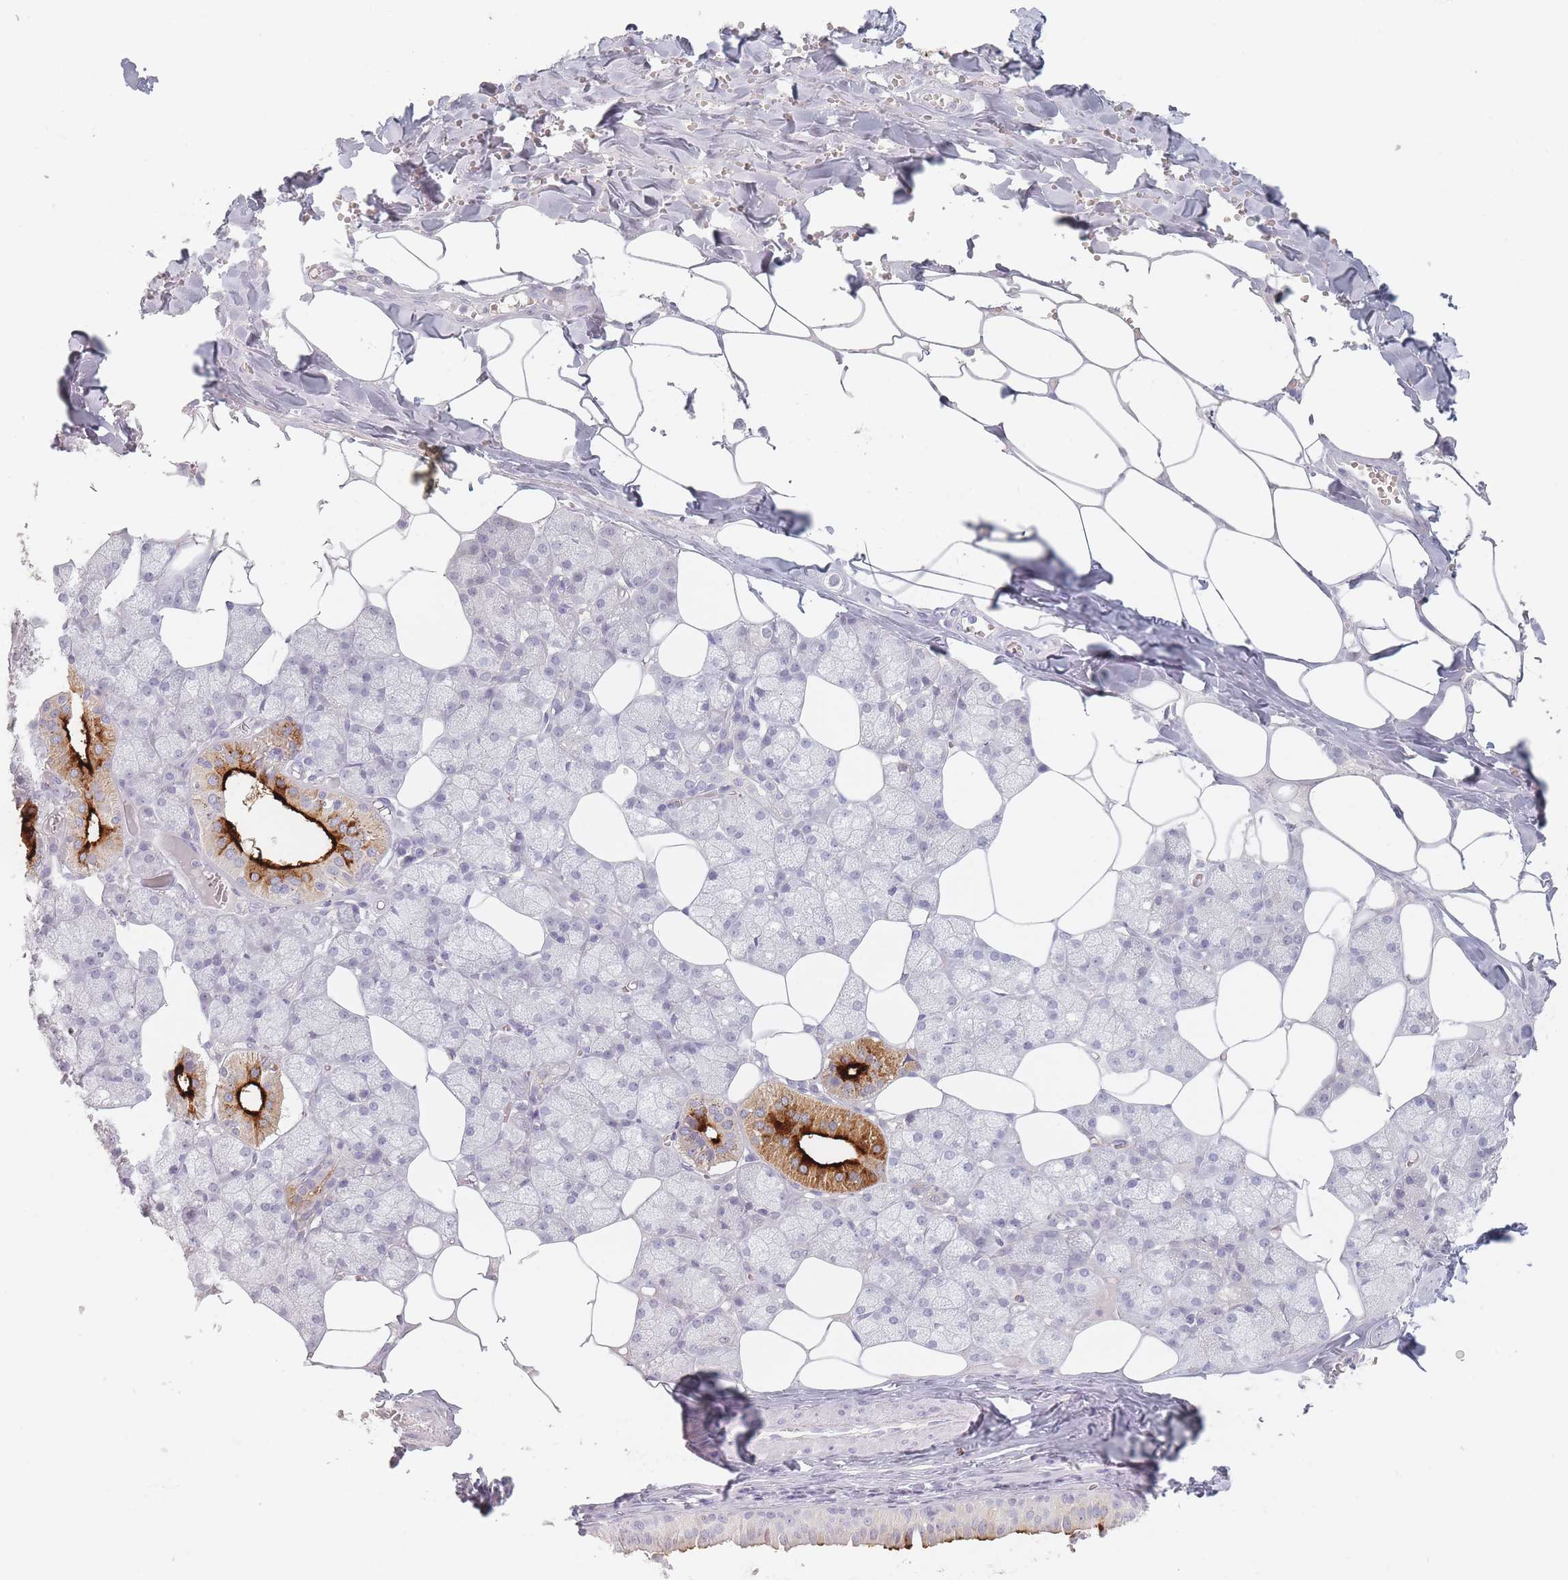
{"staining": {"intensity": "strong", "quantity": "<25%", "location": "cytoplasmic/membranous"}, "tissue": "salivary gland", "cell_type": "Glandular cells", "image_type": "normal", "snomed": [{"axis": "morphology", "description": "Normal tissue, NOS"}, {"axis": "topography", "description": "Salivary gland"}], "caption": "IHC micrograph of unremarkable salivary gland stained for a protein (brown), which reveals medium levels of strong cytoplasmic/membranous positivity in approximately <25% of glandular cells.", "gene": "HELZ2", "patient": {"sex": "male", "age": 62}}